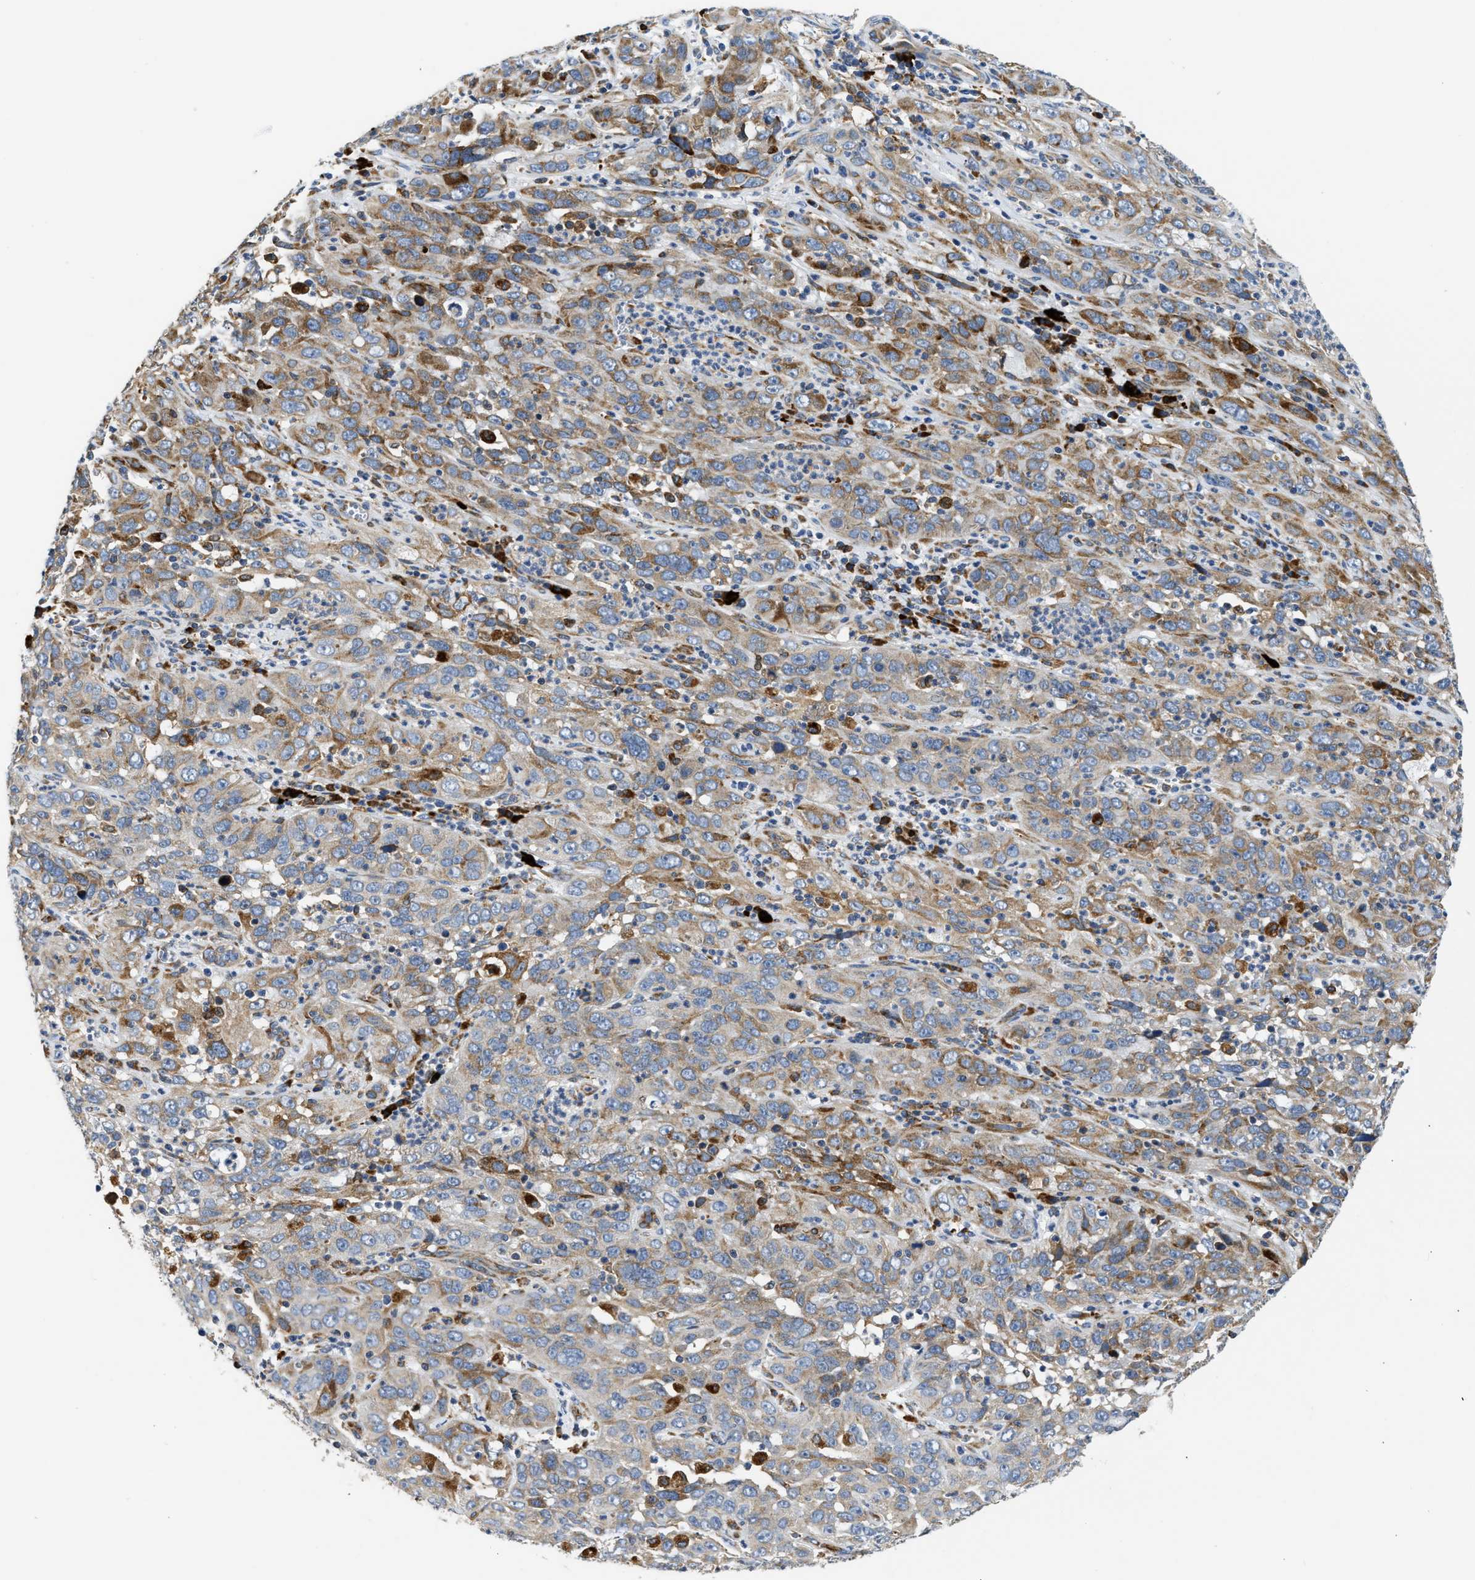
{"staining": {"intensity": "moderate", "quantity": ">75%", "location": "cytoplasmic/membranous"}, "tissue": "cervical cancer", "cell_type": "Tumor cells", "image_type": "cancer", "snomed": [{"axis": "morphology", "description": "Squamous cell carcinoma, NOS"}, {"axis": "topography", "description": "Cervix"}], "caption": "This micrograph shows cervical squamous cell carcinoma stained with immunohistochemistry to label a protein in brown. The cytoplasmic/membranous of tumor cells show moderate positivity for the protein. Nuclei are counter-stained blue.", "gene": "AMZ1", "patient": {"sex": "female", "age": 32}}